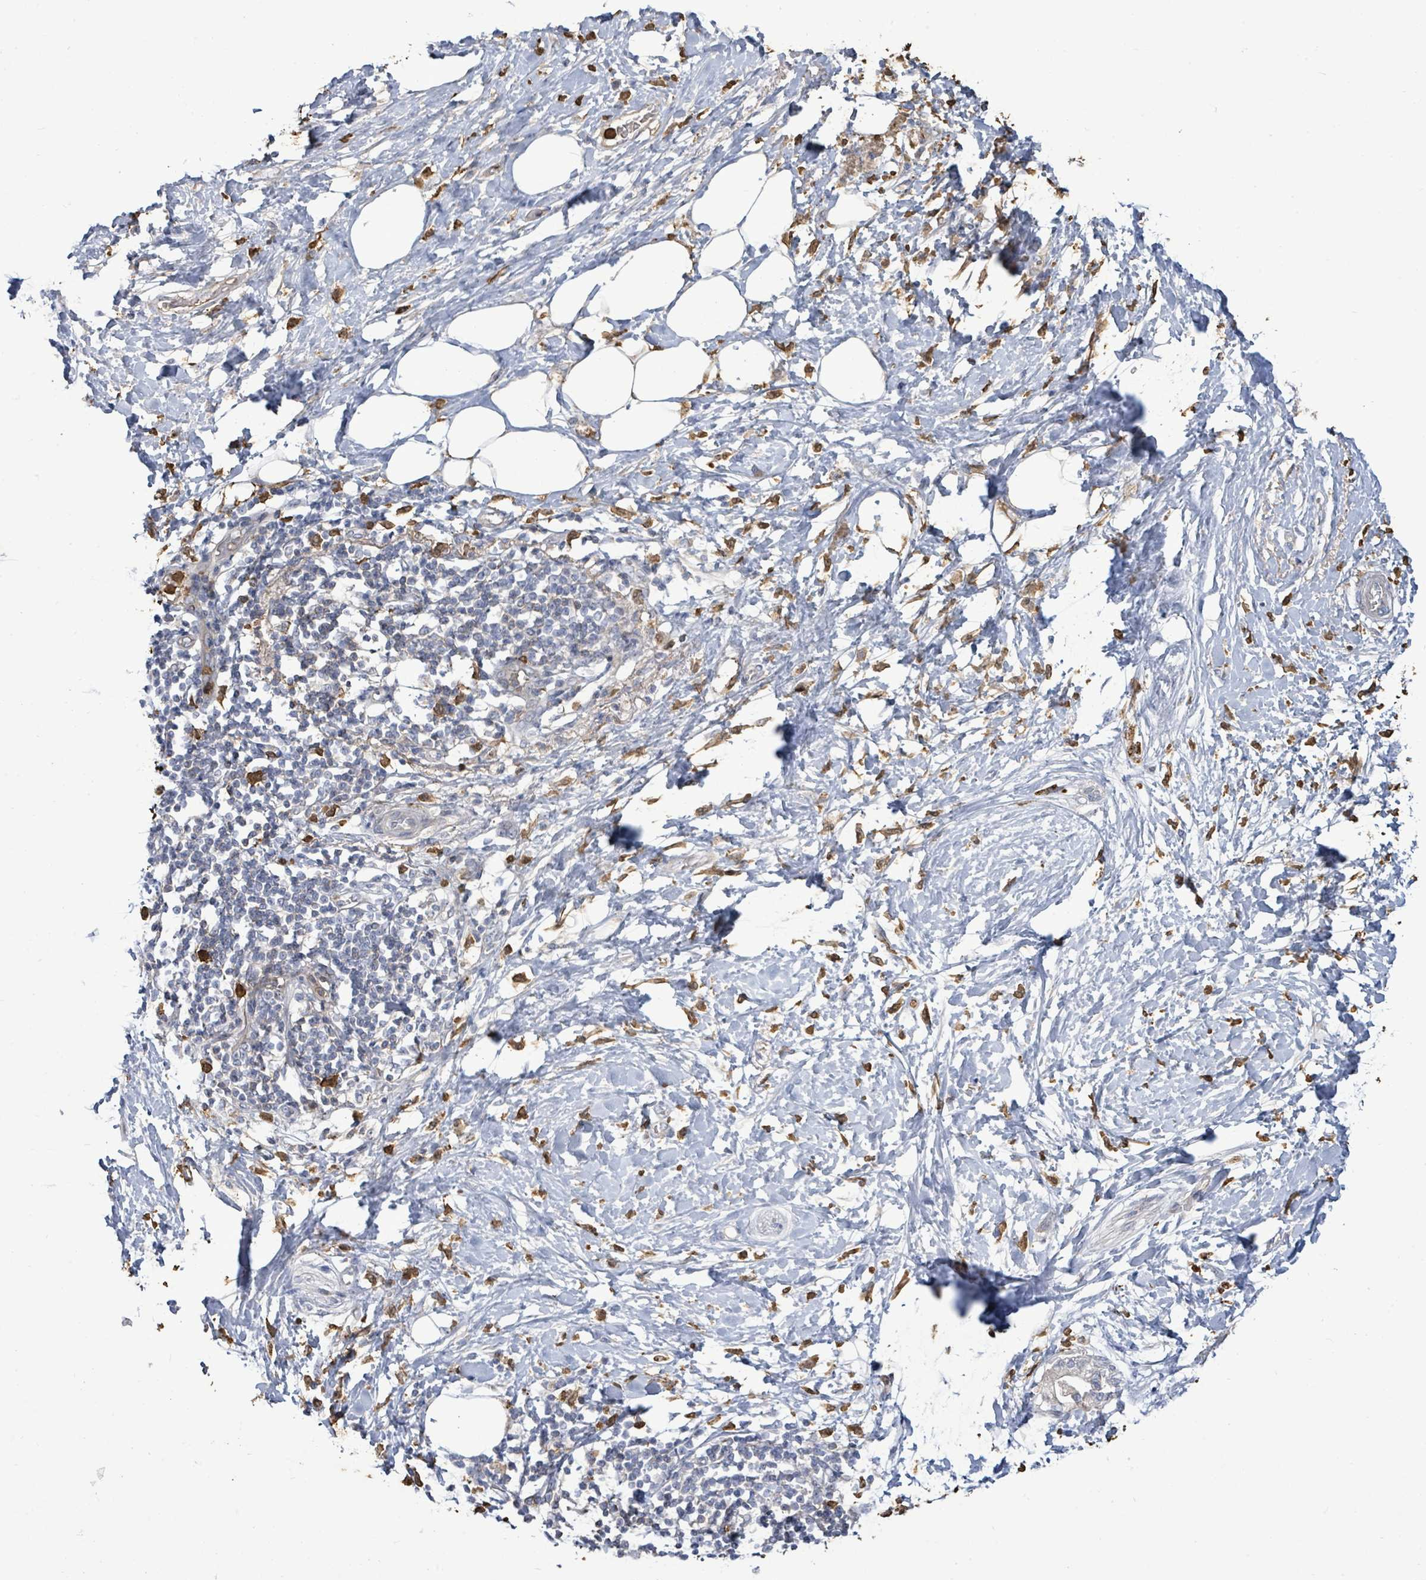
{"staining": {"intensity": "negative", "quantity": "none", "location": "none"}, "tissue": "adipose tissue", "cell_type": "Adipocytes", "image_type": "normal", "snomed": [{"axis": "morphology", "description": "Normal tissue, NOS"}, {"axis": "morphology", "description": "Adenocarcinoma, NOS"}, {"axis": "topography", "description": "Duodenum"}, {"axis": "topography", "description": "Peripheral nerve tissue"}], "caption": "High power microscopy photomicrograph of an IHC histopathology image of normal adipose tissue, revealing no significant positivity in adipocytes. (DAB immunohistochemistry (IHC) visualized using brightfield microscopy, high magnification).", "gene": "FAM210A", "patient": {"sex": "female", "age": 60}}